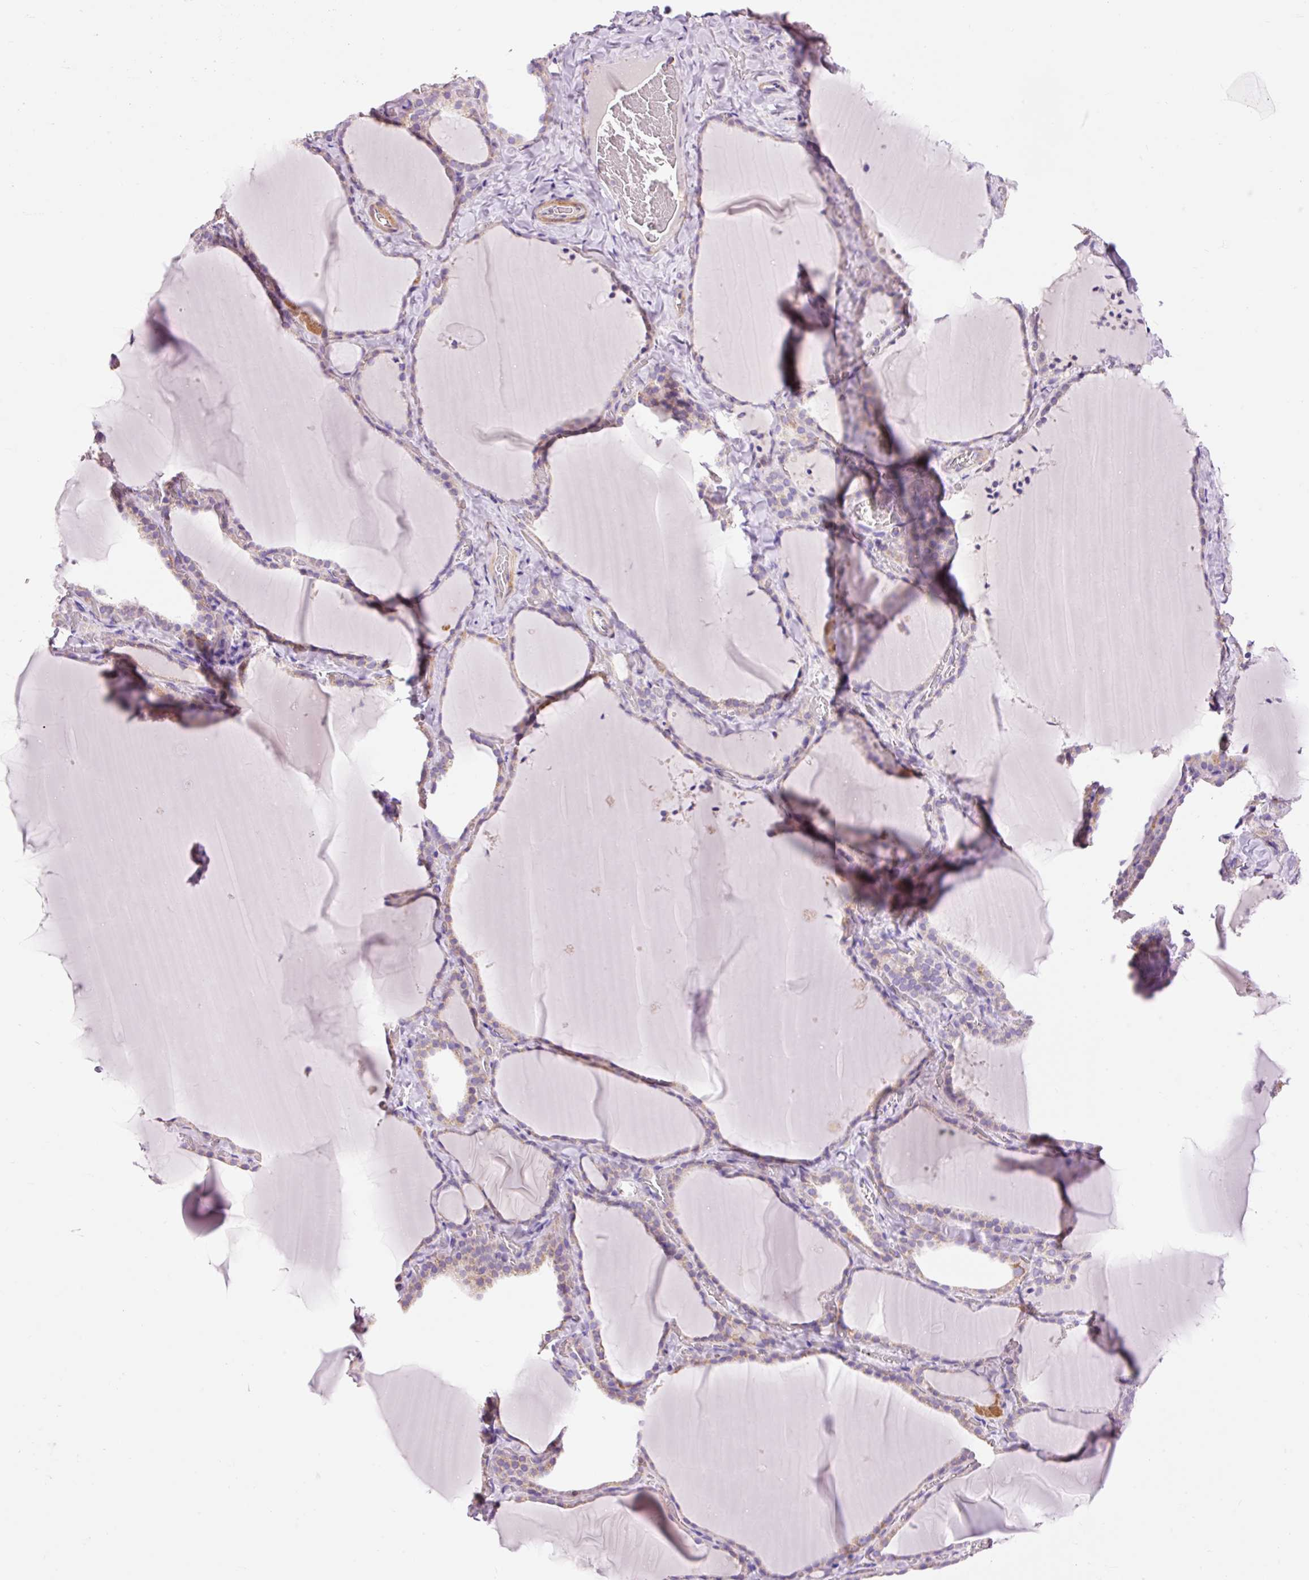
{"staining": {"intensity": "moderate", "quantity": "<25%", "location": "cytoplasmic/membranous"}, "tissue": "thyroid gland", "cell_type": "Glandular cells", "image_type": "normal", "snomed": [{"axis": "morphology", "description": "Normal tissue, NOS"}, {"axis": "topography", "description": "Thyroid gland"}], "caption": "An image of human thyroid gland stained for a protein shows moderate cytoplasmic/membranous brown staining in glandular cells. Immunohistochemistry stains the protein in brown and the nuclei are stained blue.", "gene": "IMMT", "patient": {"sex": "female", "age": 22}}